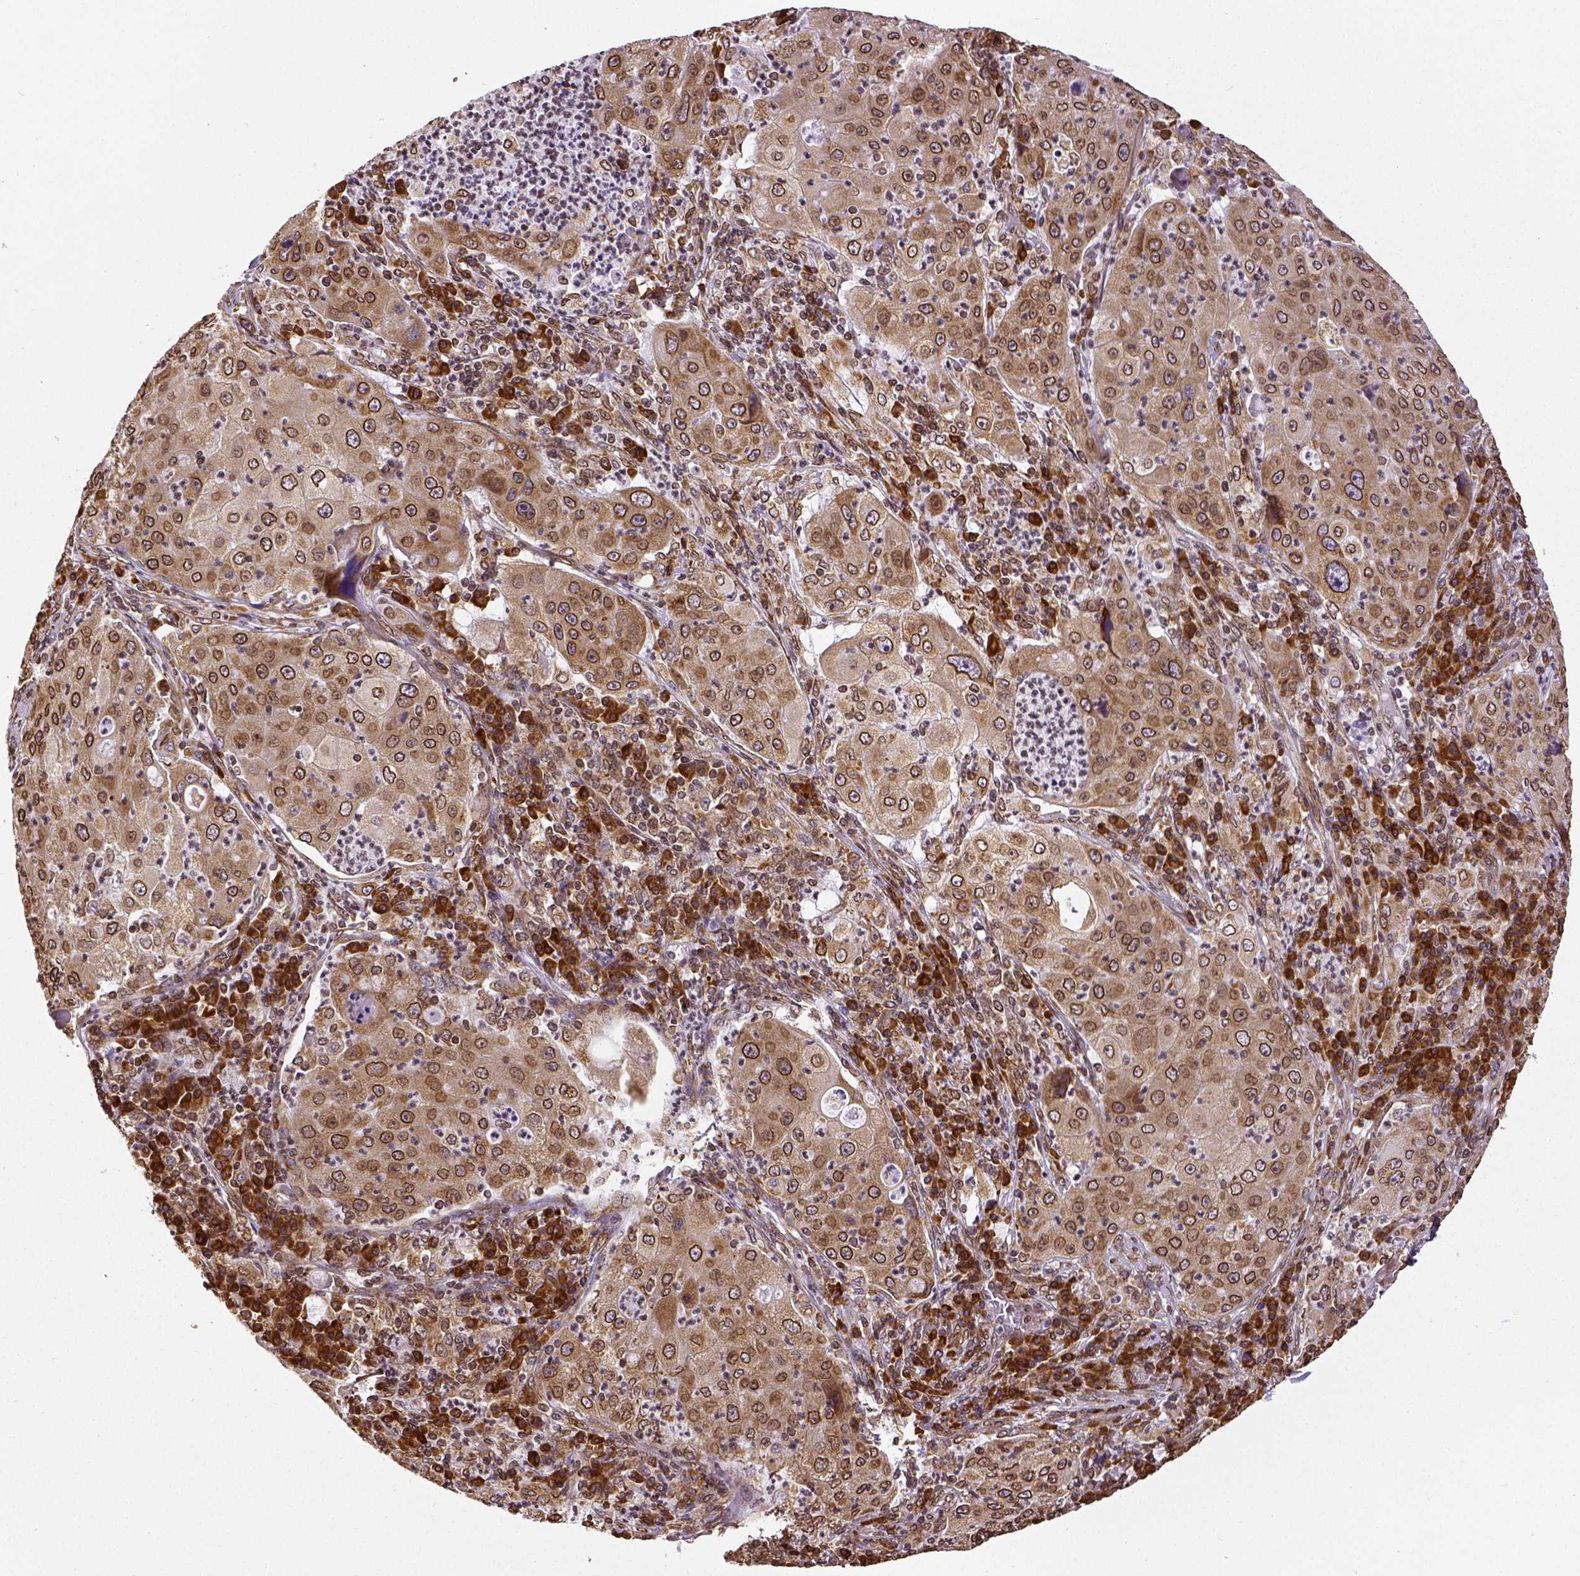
{"staining": {"intensity": "strong", "quantity": ">75%", "location": "cytoplasmic/membranous,nuclear"}, "tissue": "lung cancer", "cell_type": "Tumor cells", "image_type": "cancer", "snomed": [{"axis": "morphology", "description": "Squamous cell carcinoma, NOS"}, {"axis": "topography", "description": "Lung"}], "caption": "Human squamous cell carcinoma (lung) stained for a protein (brown) displays strong cytoplasmic/membranous and nuclear positive positivity in approximately >75% of tumor cells.", "gene": "MTDH", "patient": {"sex": "female", "age": 59}}